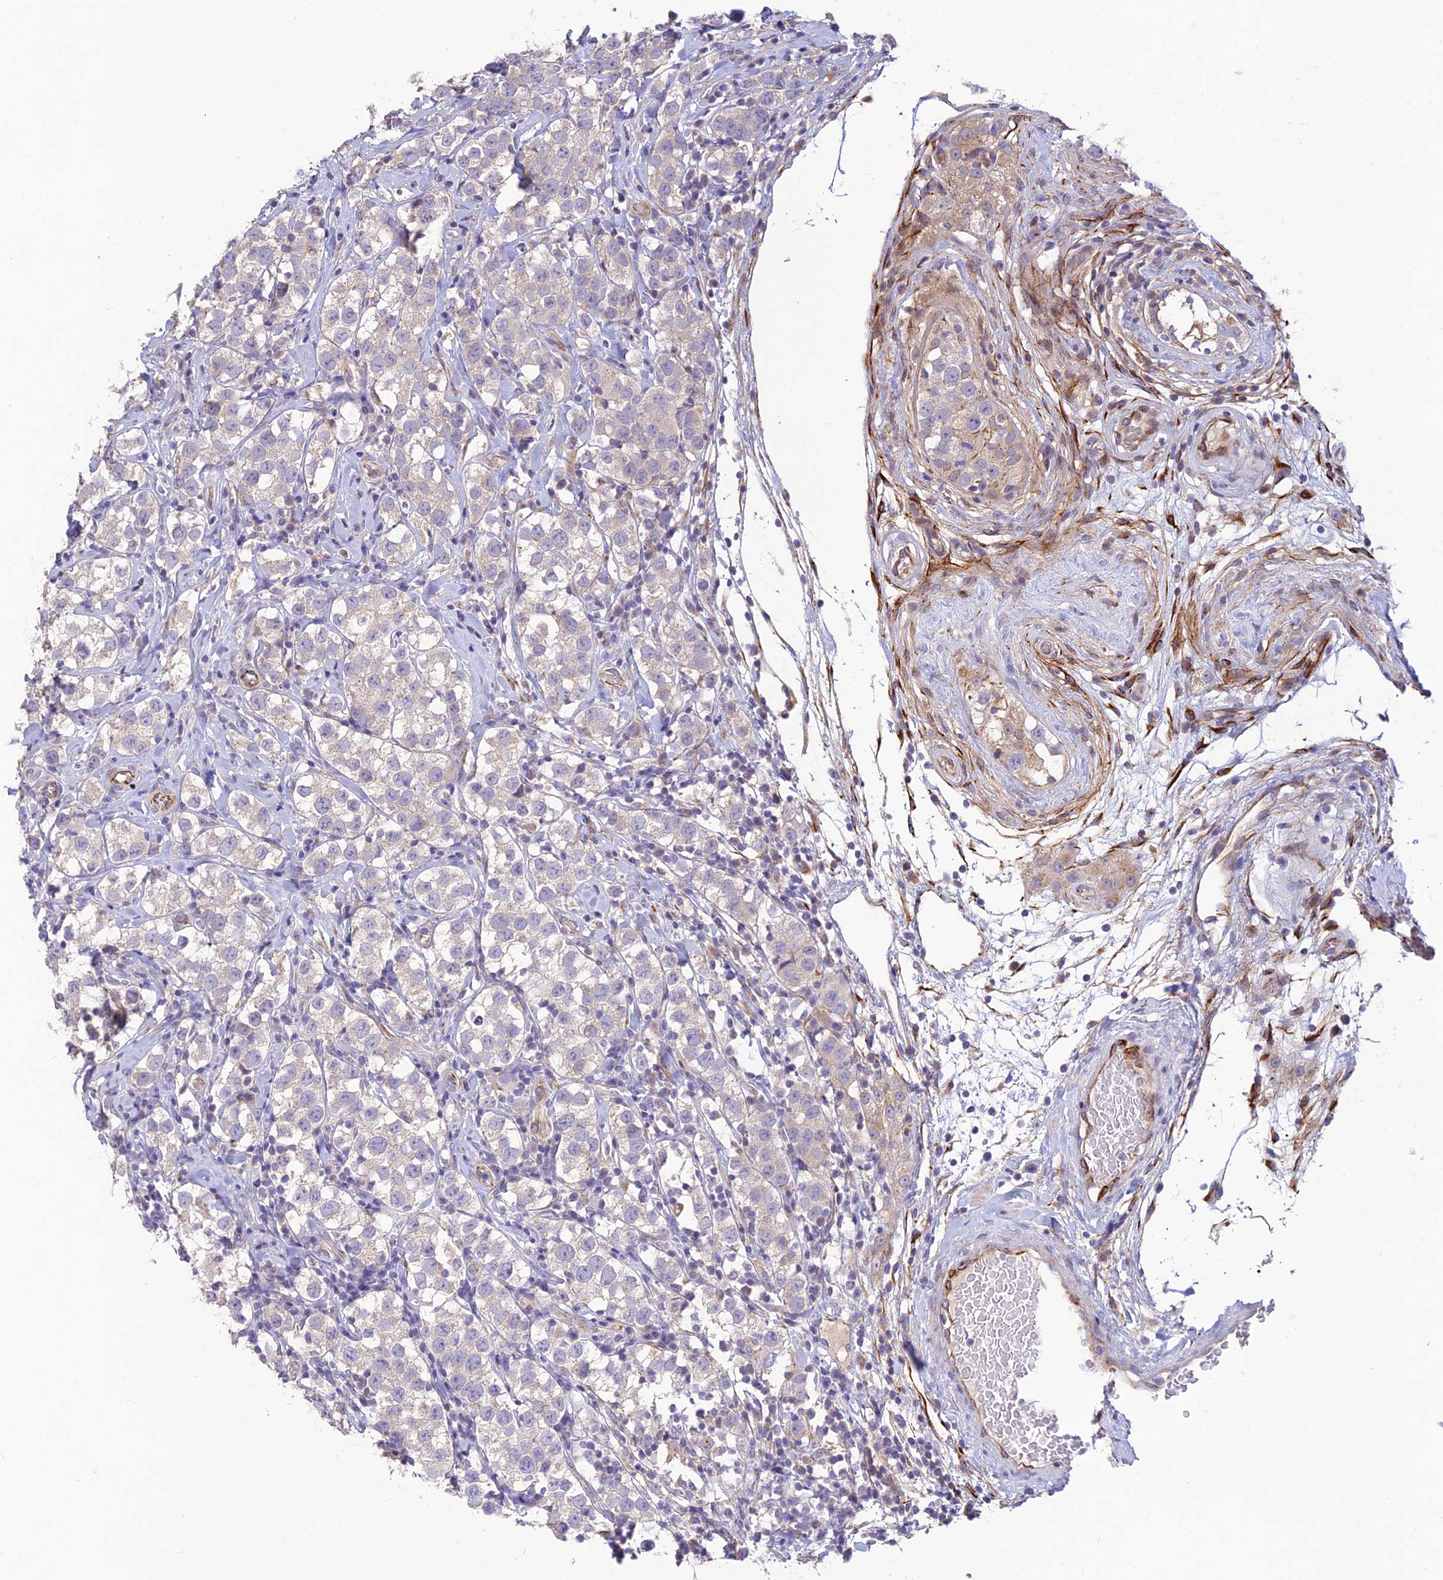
{"staining": {"intensity": "negative", "quantity": "none", "location": "none"}, "tissue": "testis cancer", "cell_type": "Tumor cells", "image_type": "cancer", "snomed": [{"axis": "morphology", "description": "Seminoma, NOS"}, {"axis": "topography", "description": "Testis"}], "caption": "DAB (3,3'-diaminobenzidine) immunohistochemical staining of human seminoma (testis) displays no significant expression in tumor cells.", "gene": "ST8SIA5", "patient": {"sex": "male", "age": 34}}